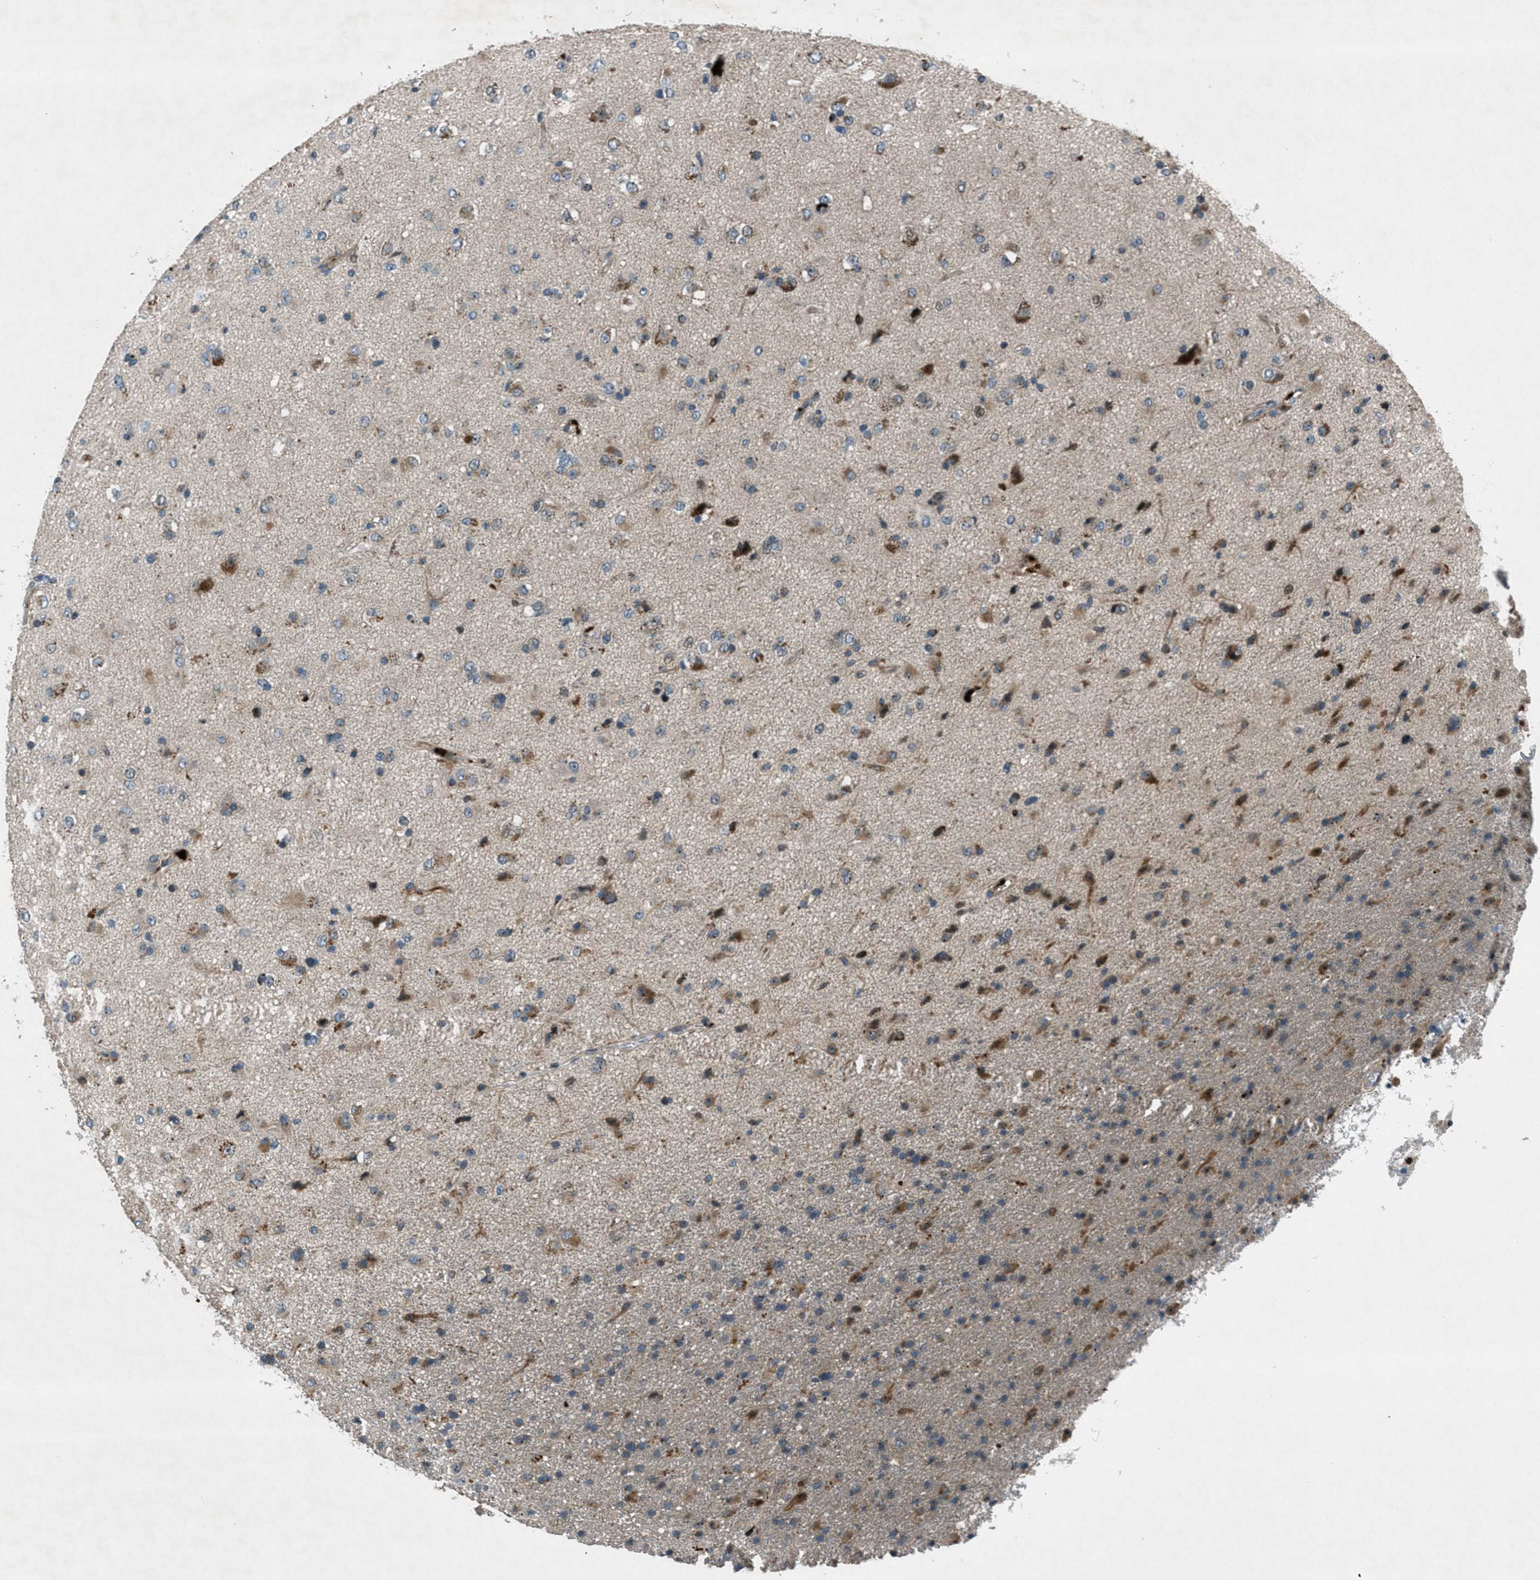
{"staining": {"intensity": "moderate", "quantity": "25%-75%", "location": "cytoplasmic/membranous"}, "tissue": "glioma", "cell_type": "Tumor cells", "image_type": "cancer", "snomed": [{"axis": "morphology", "description": "Glioma, malignant, Low grade"}, {"axis": "topography", "description": "Brain"}], "caption": "Immunohistochemical staining of human glioma reveals moderate cytoplasmic/membranous protein expression in about 25%-75% of tumor cells.", "gene": "CLEC2D", "patient": {"sex": "male", "age": 65}}